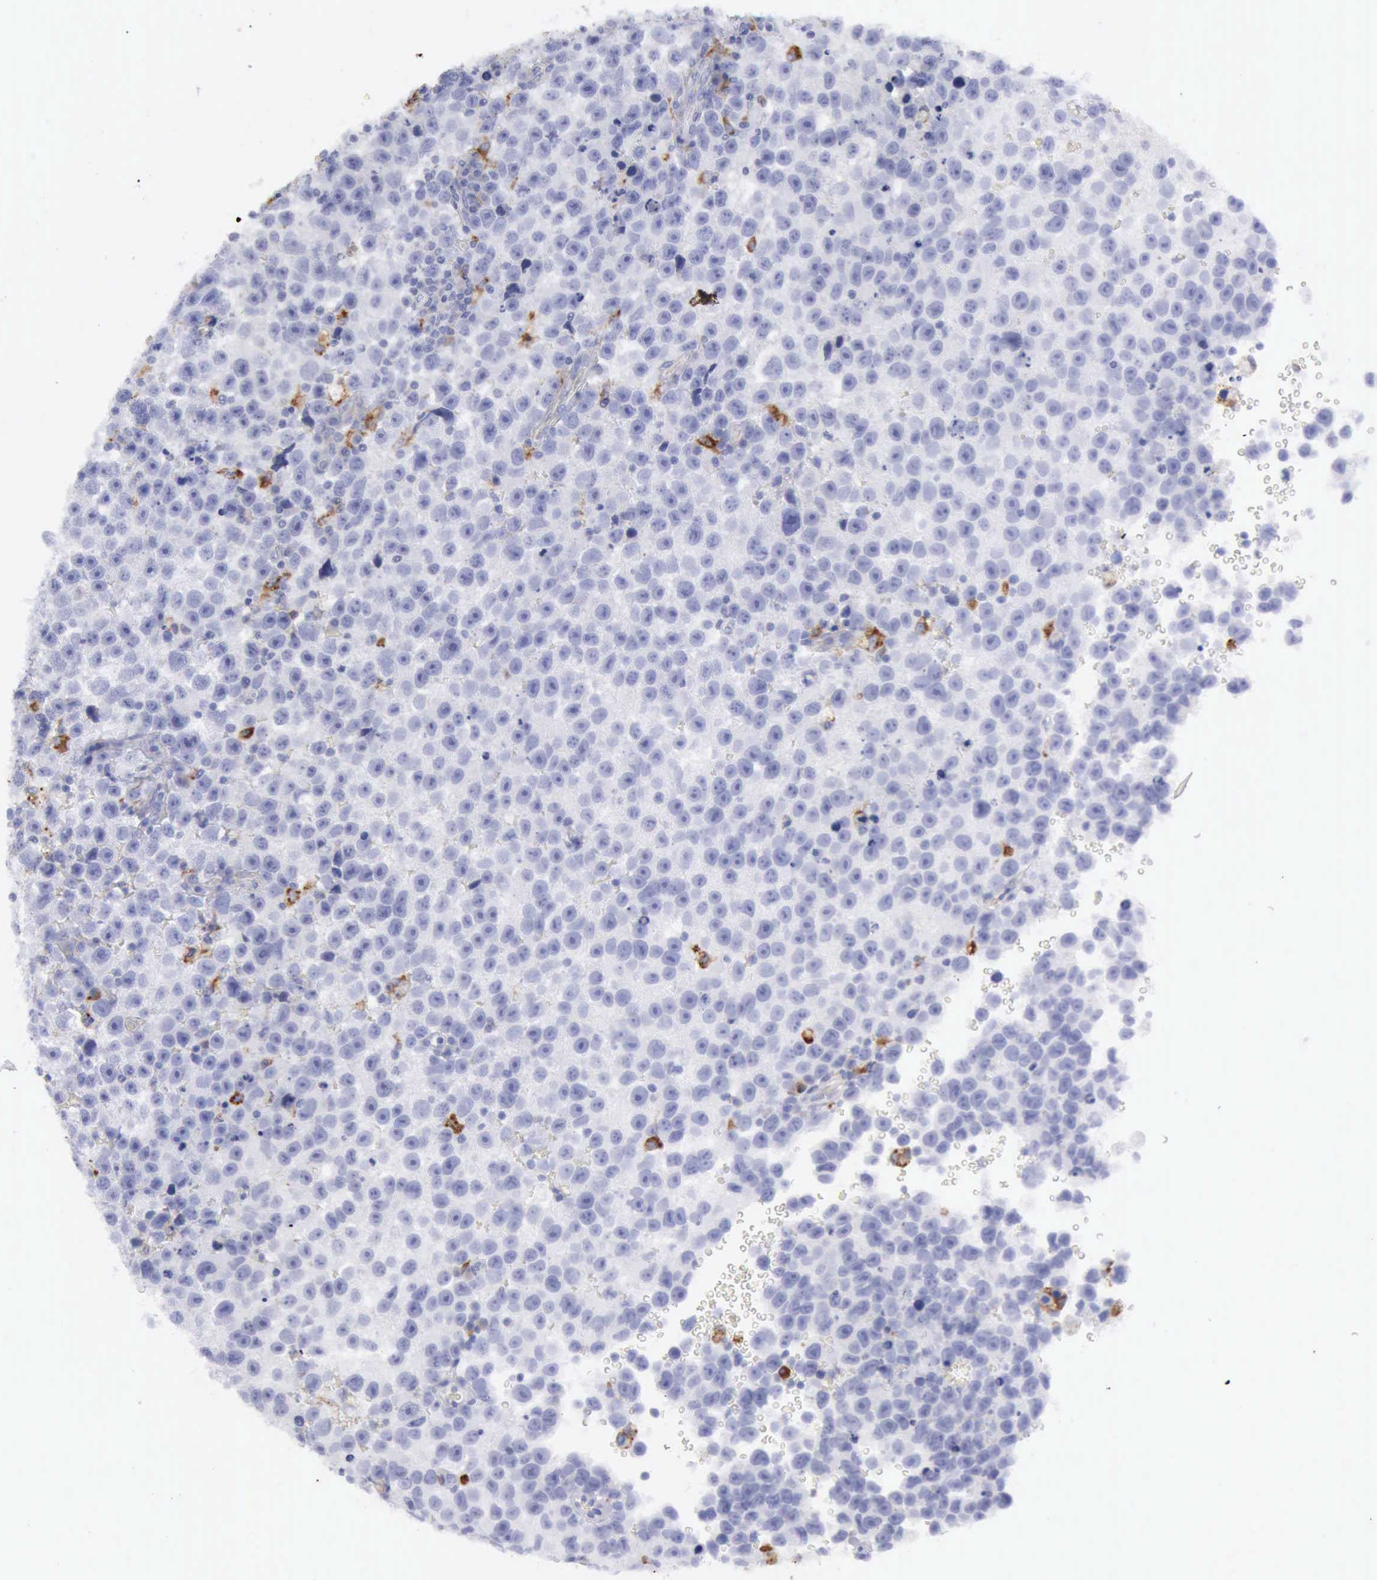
{"staining": {"intensity": "negative", "quantity": "none", "location": "none"}, "tissue": "testis cancer", "cell_type": "Tumor cells", "image_type": "cancer", "snomed": [{"axis": "morphology", "description": "Seminoma, NOS"}, {"axis": "topography", "description": "Testis"}], "caption": "DAB (3,3'-diaminobenzidine) immunohistochemical staining of human testis seminoma shows no significant positivity in tumor cells. Brightfield microscopy of IHC stained with DAB (brown) and hematoxylin (blue), captured at high magnification.", "gene": "CTSS", "patient": {"sex": "male", "age": 33}}